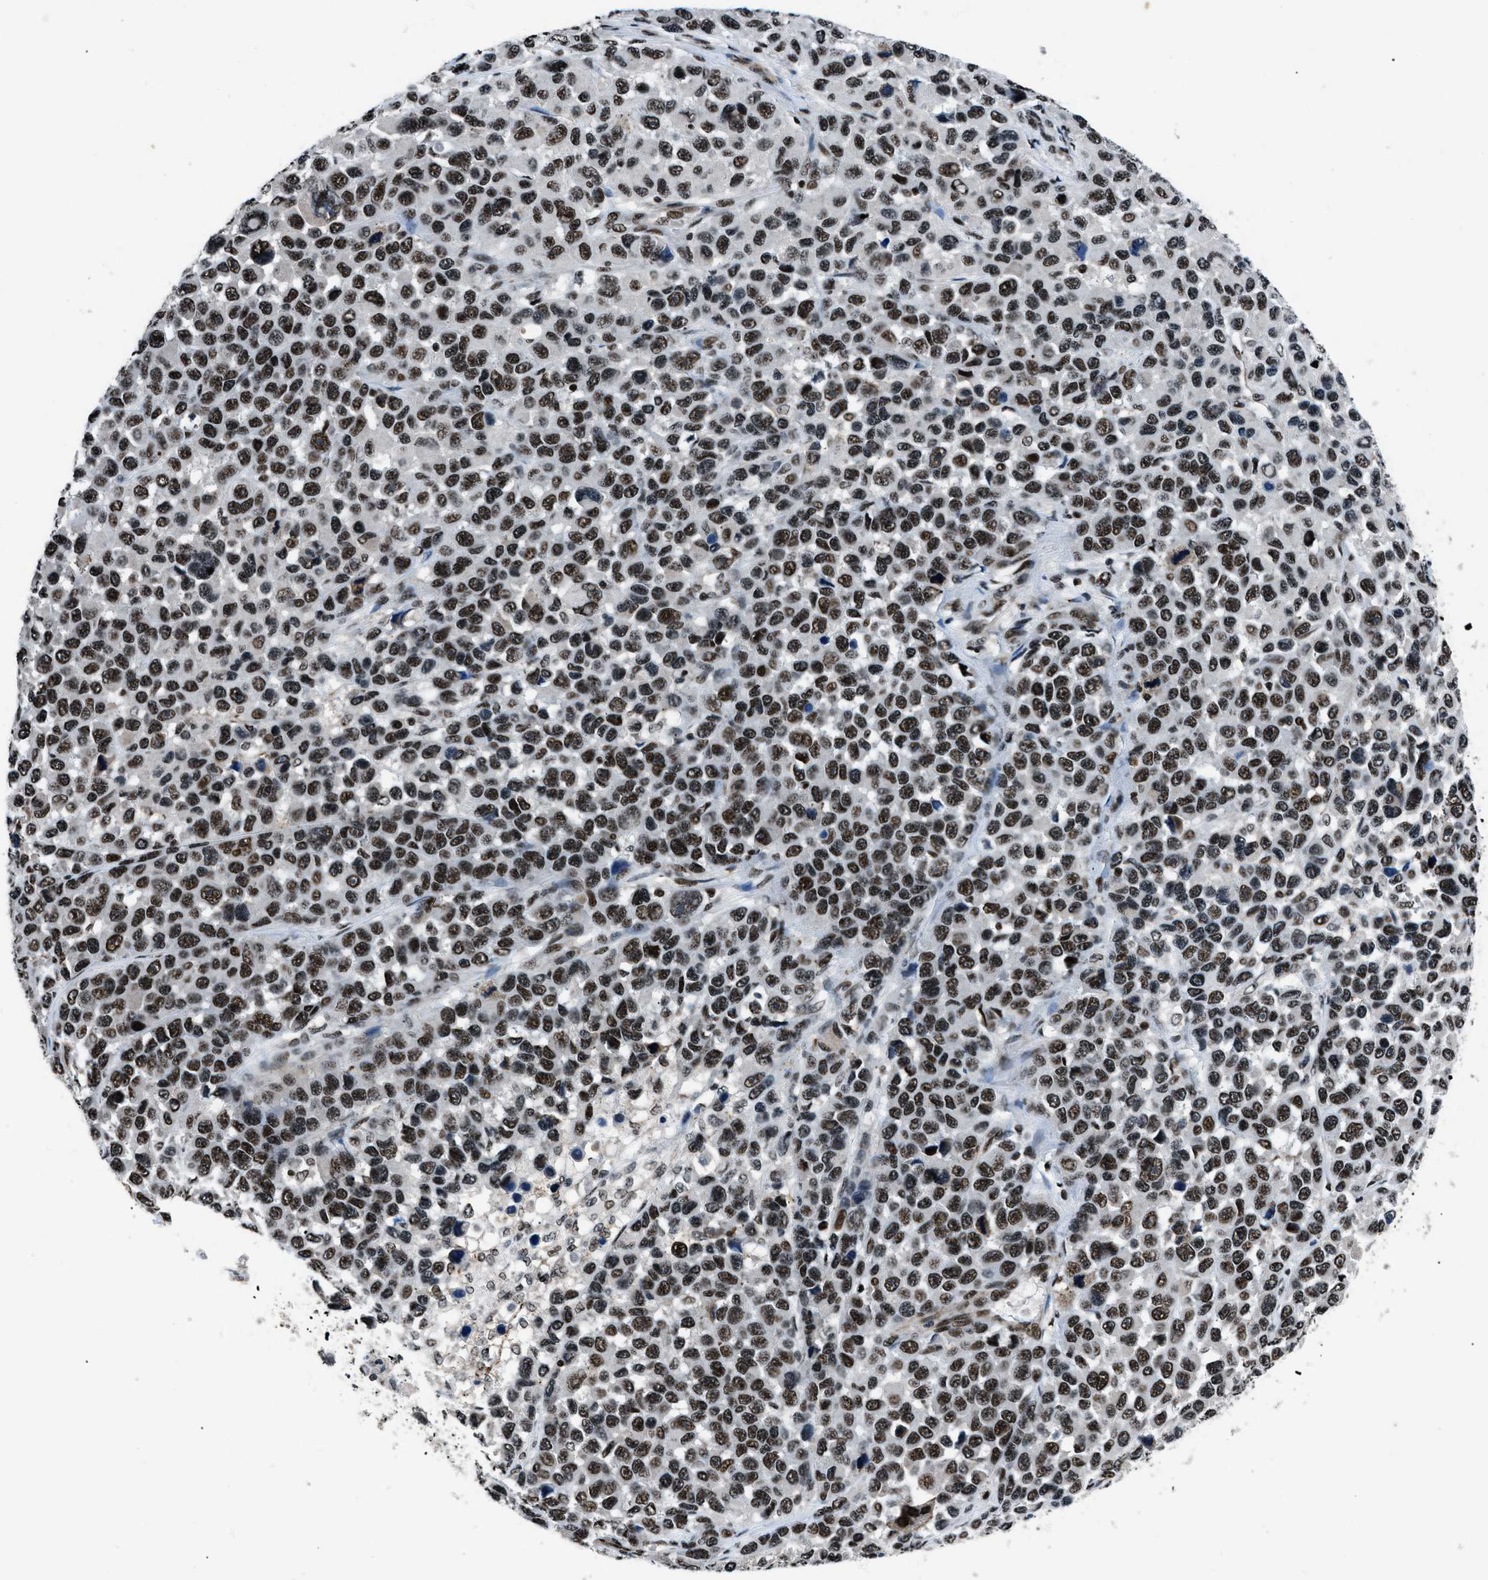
{"staining": {"intensity": "strong", "quantity": ">75%", "location": "nuclear"}, "tissue": "melanoma", "cell_type": "Tumor cells", "image_type": "cancer", "snomed": [{"axis": "morphology", "description": "Malignant melanoma, NOS"}, {"axis": "topography", "description": "Skin"}], "caption": "Immunohistochemical staining of malignant melanoma displays high levels of strong nuclear positivity in about >75% of tumor cells.", "gene": "SMARCB1", "patient": {"sex": "male", "age": 53}}